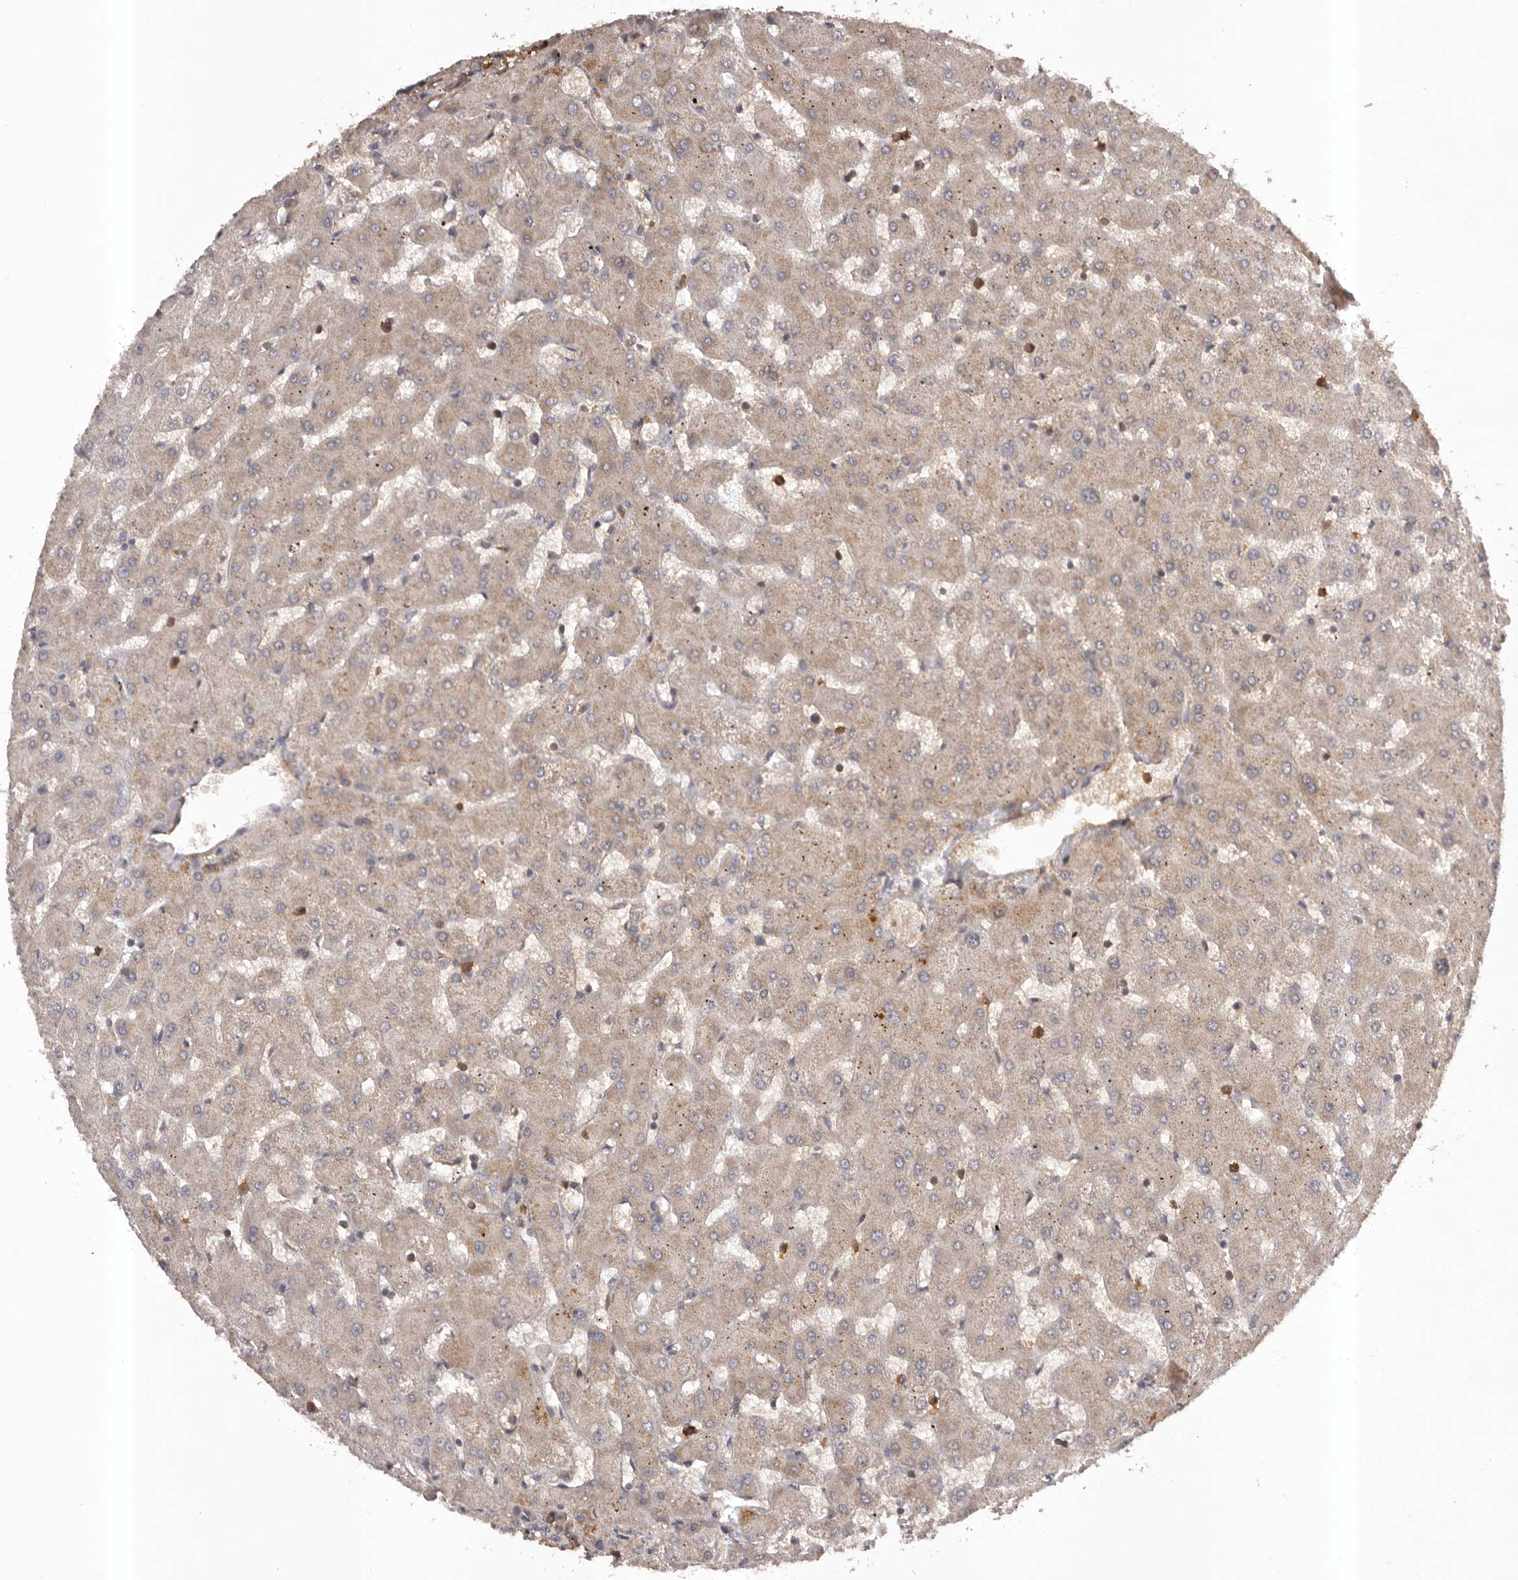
{"staining": {"intensity": "negative", "quantity": "none", "location": "none"}, "tissue": "liver", "cell_type": "Cholangiocytes", "image_type": "normal", "snomed": [{"axis": "morphology", "description": "Normal tissue, NOS"}, {"axis": "topography", "description": "Liver"}], "caption": "A high-resolution micrograph shows immunohistochemistry staining of unremarkable liver, which reveals no significant staining in cholangiocytes.", "gene": "GLIPR2", "patient": {"sex": "female", "age": 63}}